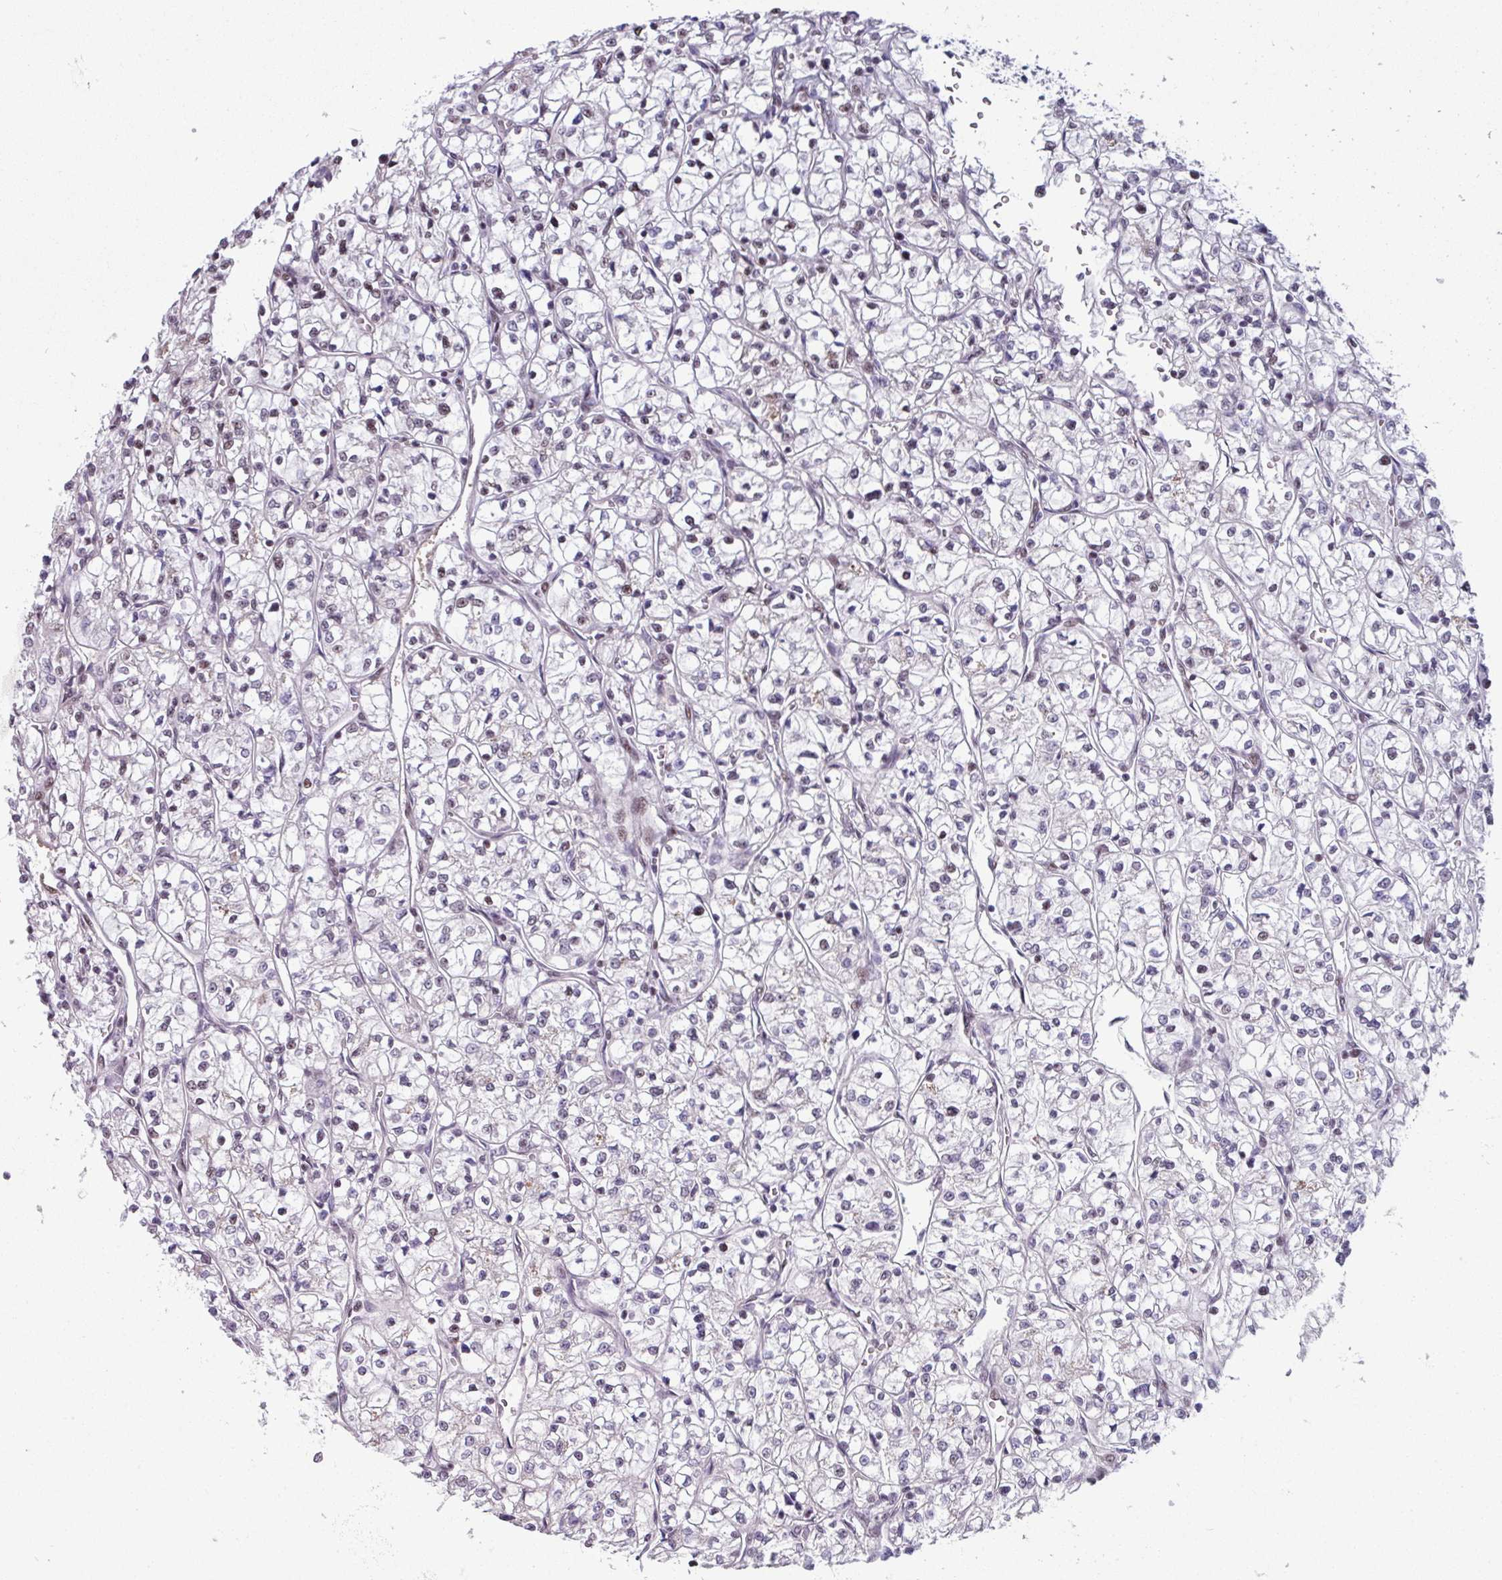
{"staining": {"intensity": "weak", "quantity": "<25%", "location": "nuclear"}, "tissue": "renal cancer", "cell_type": "Tumor cells", "image_type": "cancer", "snomed": [{"axis": "morphology", "description": "Adenocarcinoma, NOS"}, {"axis": "topography", "description": "Kidney"}], "caption": "A high-resolution image shows immunohistochemistry (IHC) staining of renal cancer, which displays no significant expression in tumor cells. (DAB immunohistochemistry, high magnification).", "gene": "ZNF575", "patient": {"sex": "female", "age": 64}}